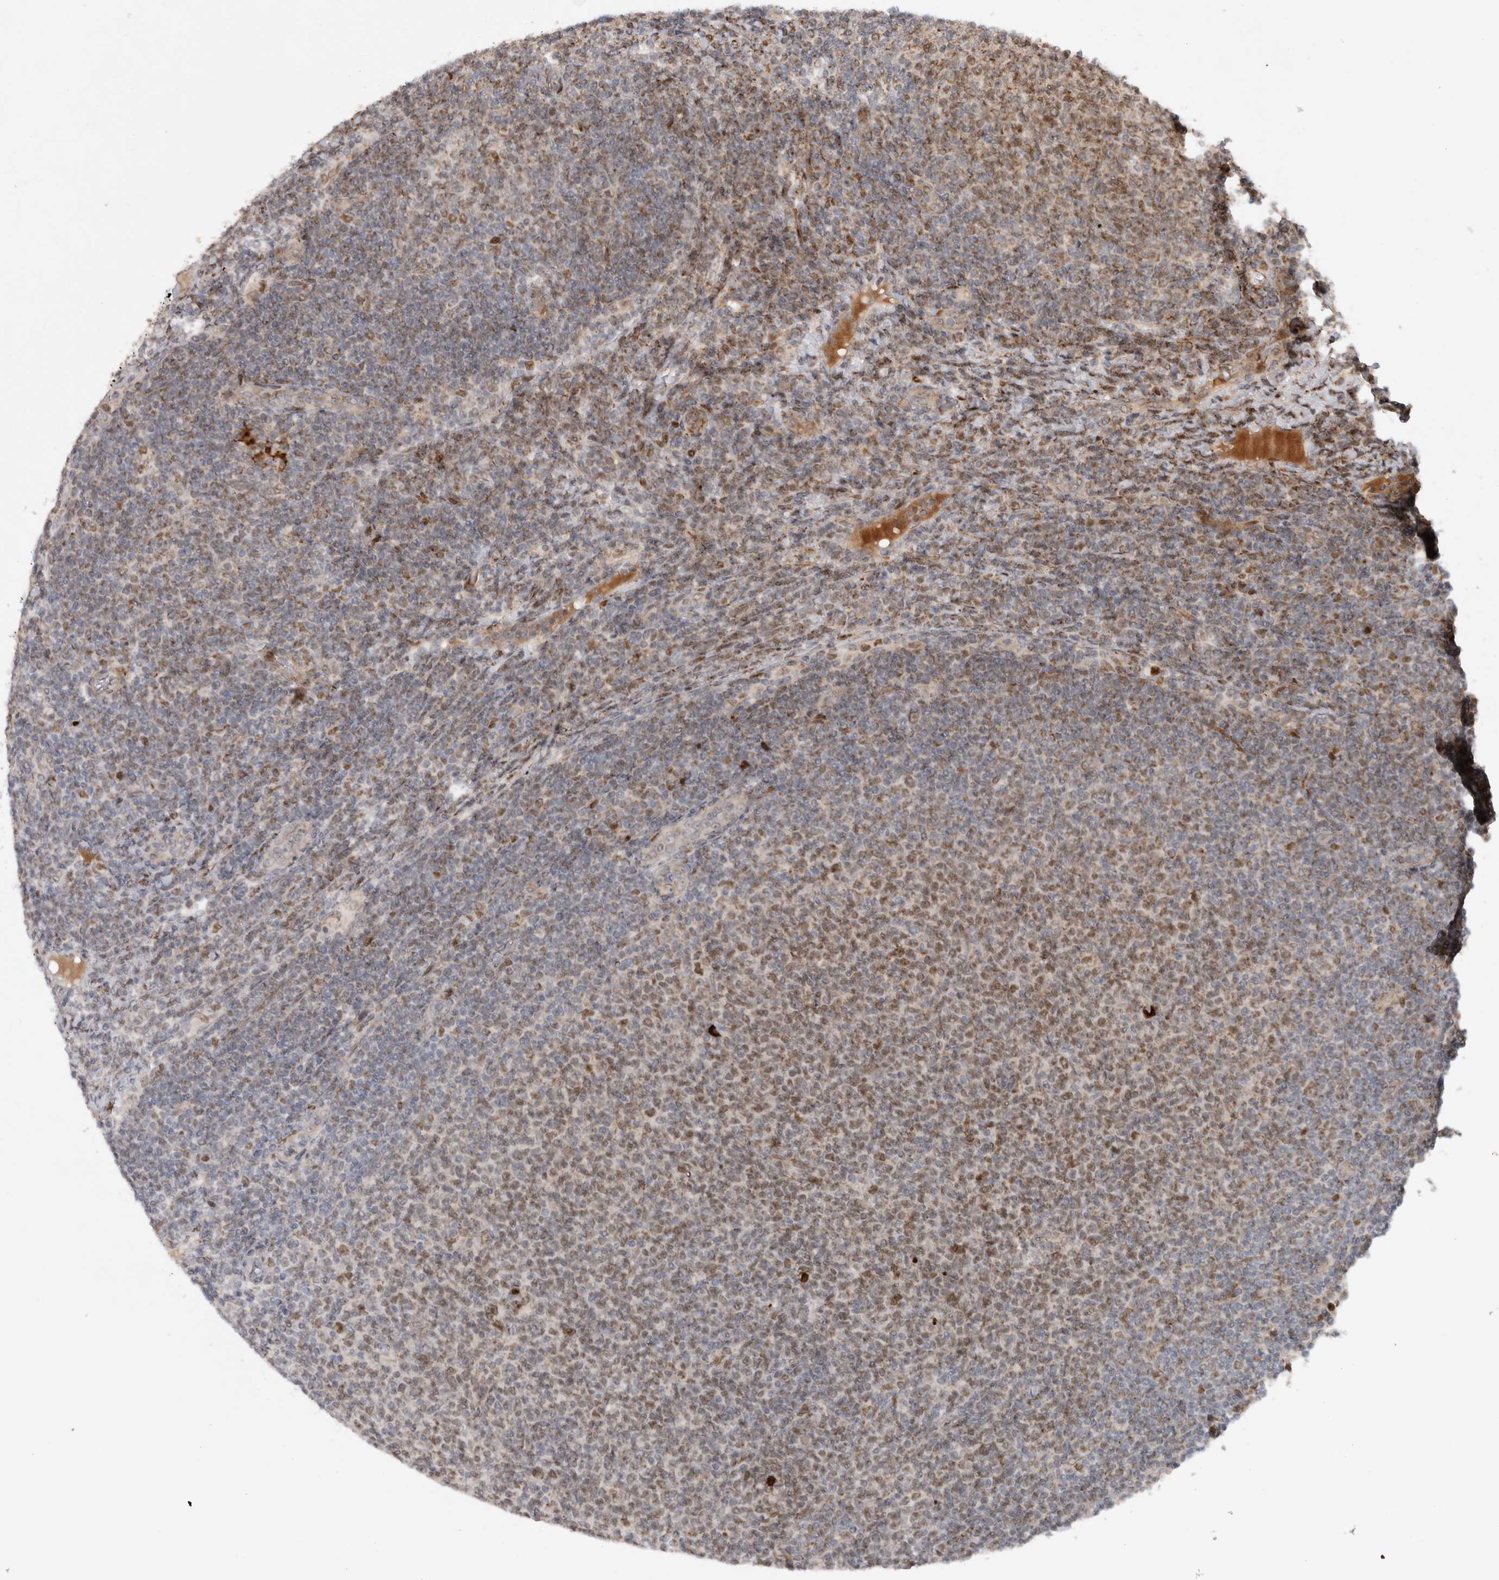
{"staining": {"intensity": "moderate", "quantity": "25%-75%", "location": "nuclear"}, "tissue": "lymphoma", "cell_type": "Tumor cells", "image_type": "cancer", "snomed": [{"axis": "morphology", "description": "Malignant lymphoma, non-Hodgkin's type, Low grade"}, {"axis": "topography", "description": "Lymph node"}], "caption": "A brown stain labels moderate nuclear positivity of a protein in human low-grade malignant lymphoma, non-Hodgkin's type tumor cells.", "gene": "INSRR", "patient": {"sex": "male", "age": 66}}